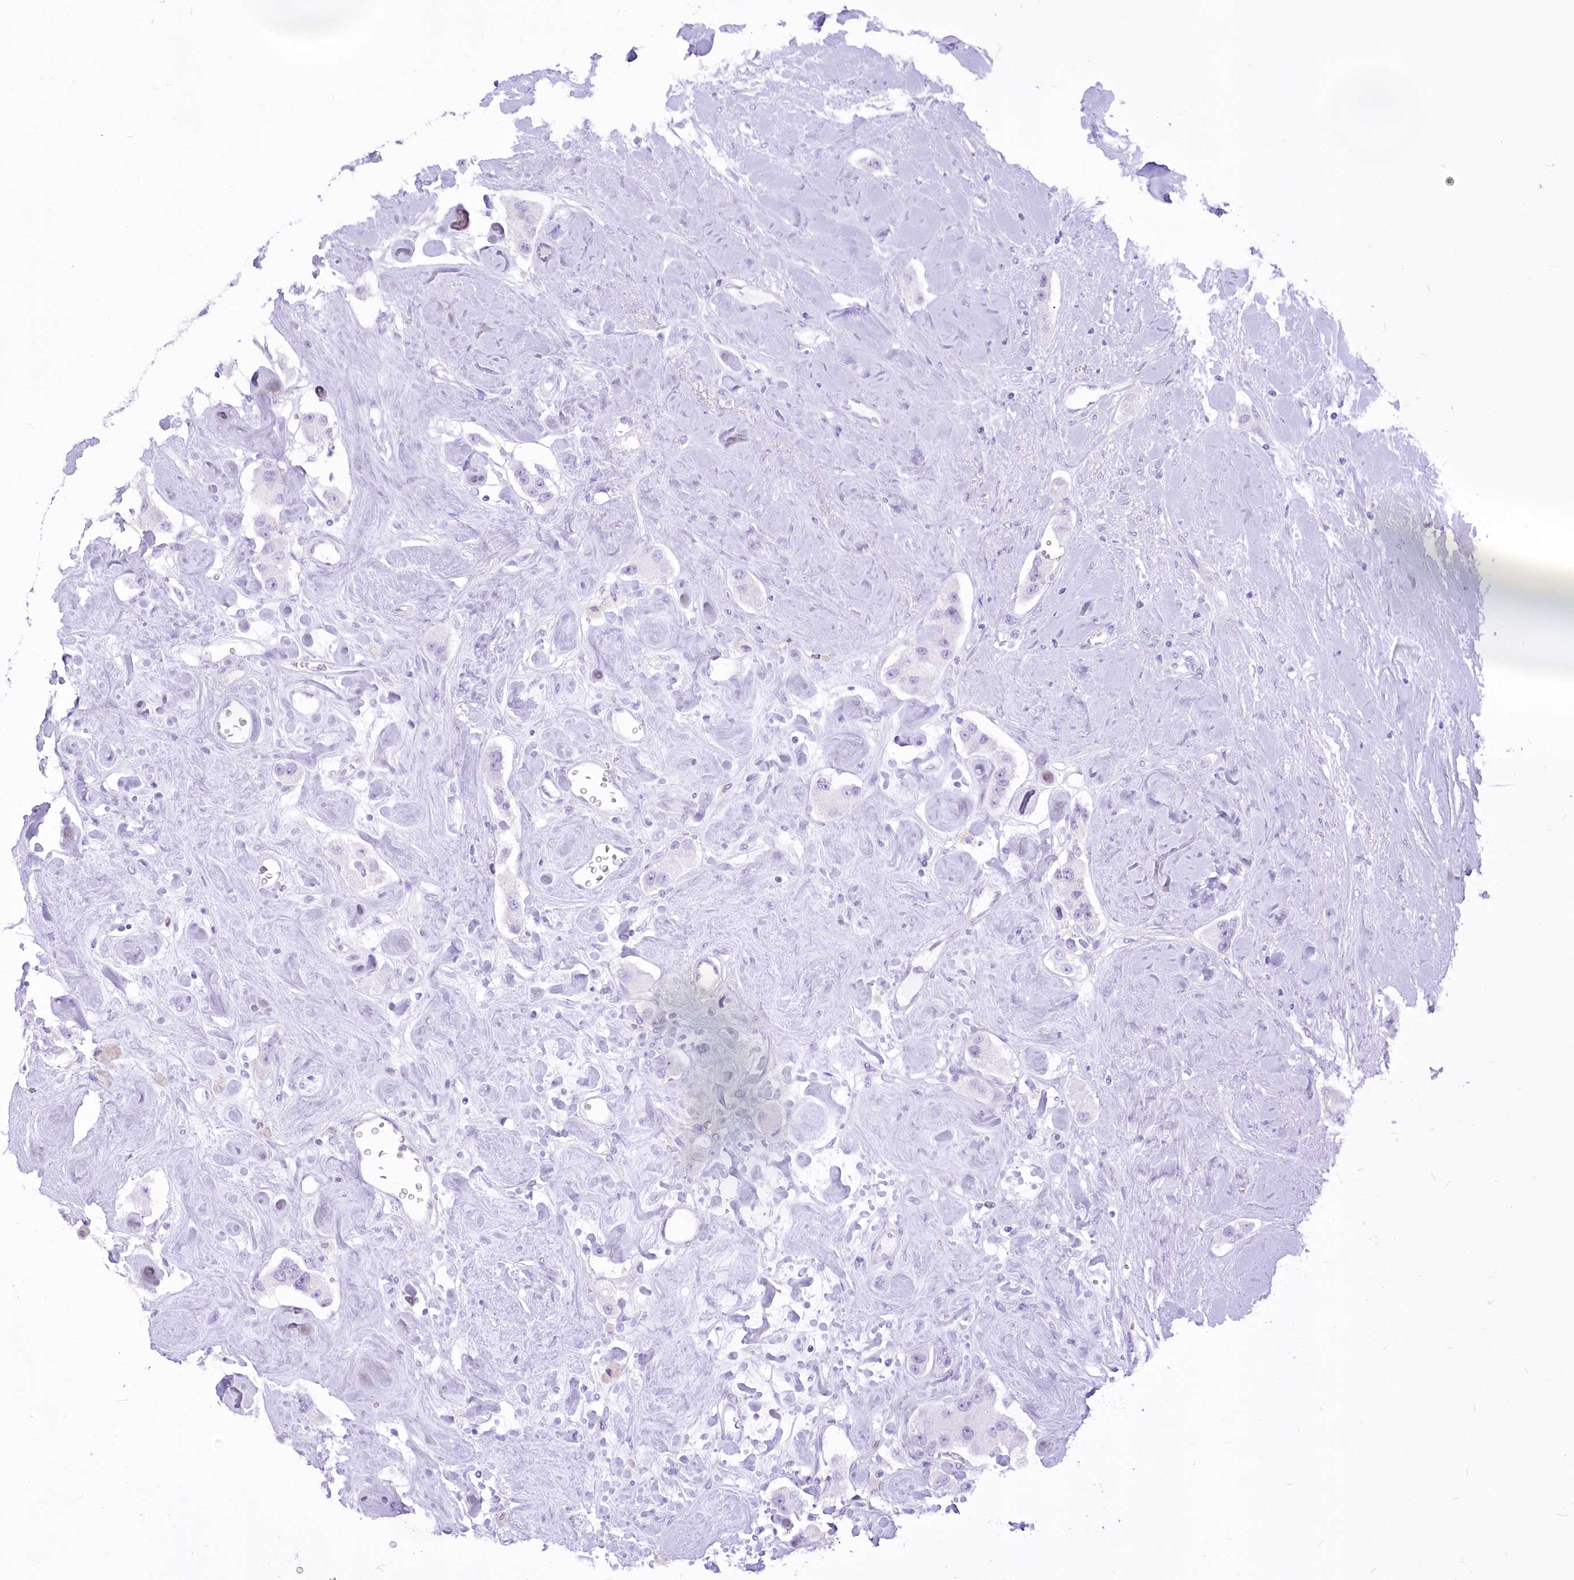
{"staining": {"intensity": "negative", "quantity": "none", "location": "none"}, "tissue": "carcinoid", "cell_type": "Tumor cells", "image_type": "cancer", "snomed": [{"axis": "morphology", "description": "Carcinoid, malignant, NOS"}, {"axis": "topography", "description": "Pancreas"}], "caption": "High magnification brightfield microscopy of carcinoid stained with DAB (brown) and counterstained with hematoxylin (blue): tumor cells show no significant positivity. The staining was performed using DAB (3,3'-diaminobenzidine) to visualize the protein expression in brown, while the nuclei were stained in blue with hematoxylin (Magnification: 20x).", "gene": "BEND7", "patient": {"sex": "male", "age": 41}}